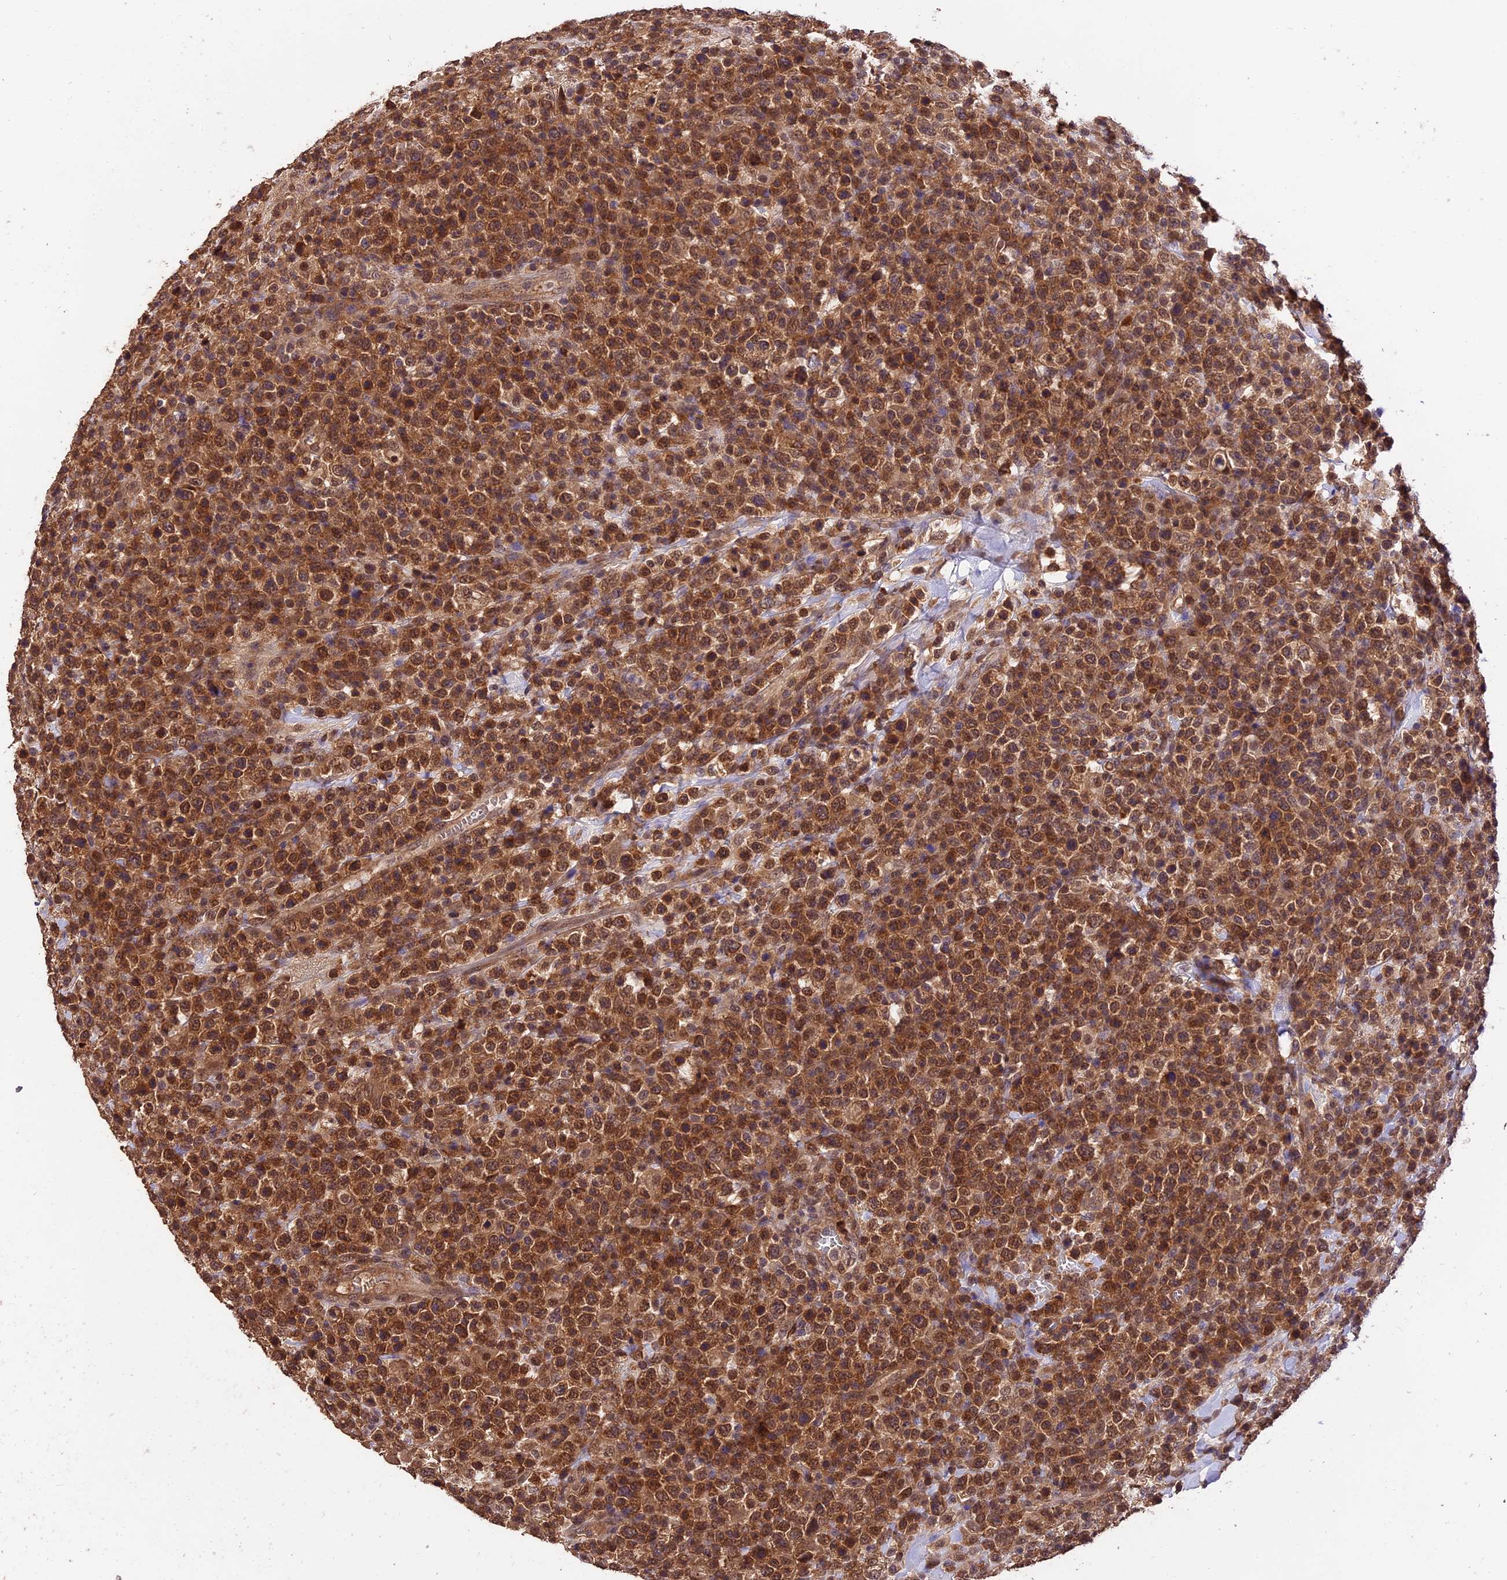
{"staining": {"intensity": "strong", "quantity": ">75%", "location": "cytoplasmic/membranous"}, "tissue": "lymphoma", "cell_type": "Tumor cells", "image_type": "cancer", "snomed": [{"axis": "morphology", "description": "Malignant lymphoma, non-Hodgkin's type, High grade"}, {"axis": "topography", "description": "Colon"}], "caption": "Malignant lymphoma, non-Hodgkin's type (high-grade) stained for a protein (brown) reveals strong cytoplasmic/membranous positive staining in about >75% of tumor cells.", "gene": "TRMT1", "patient": {"sex": "female", "age": 53}}